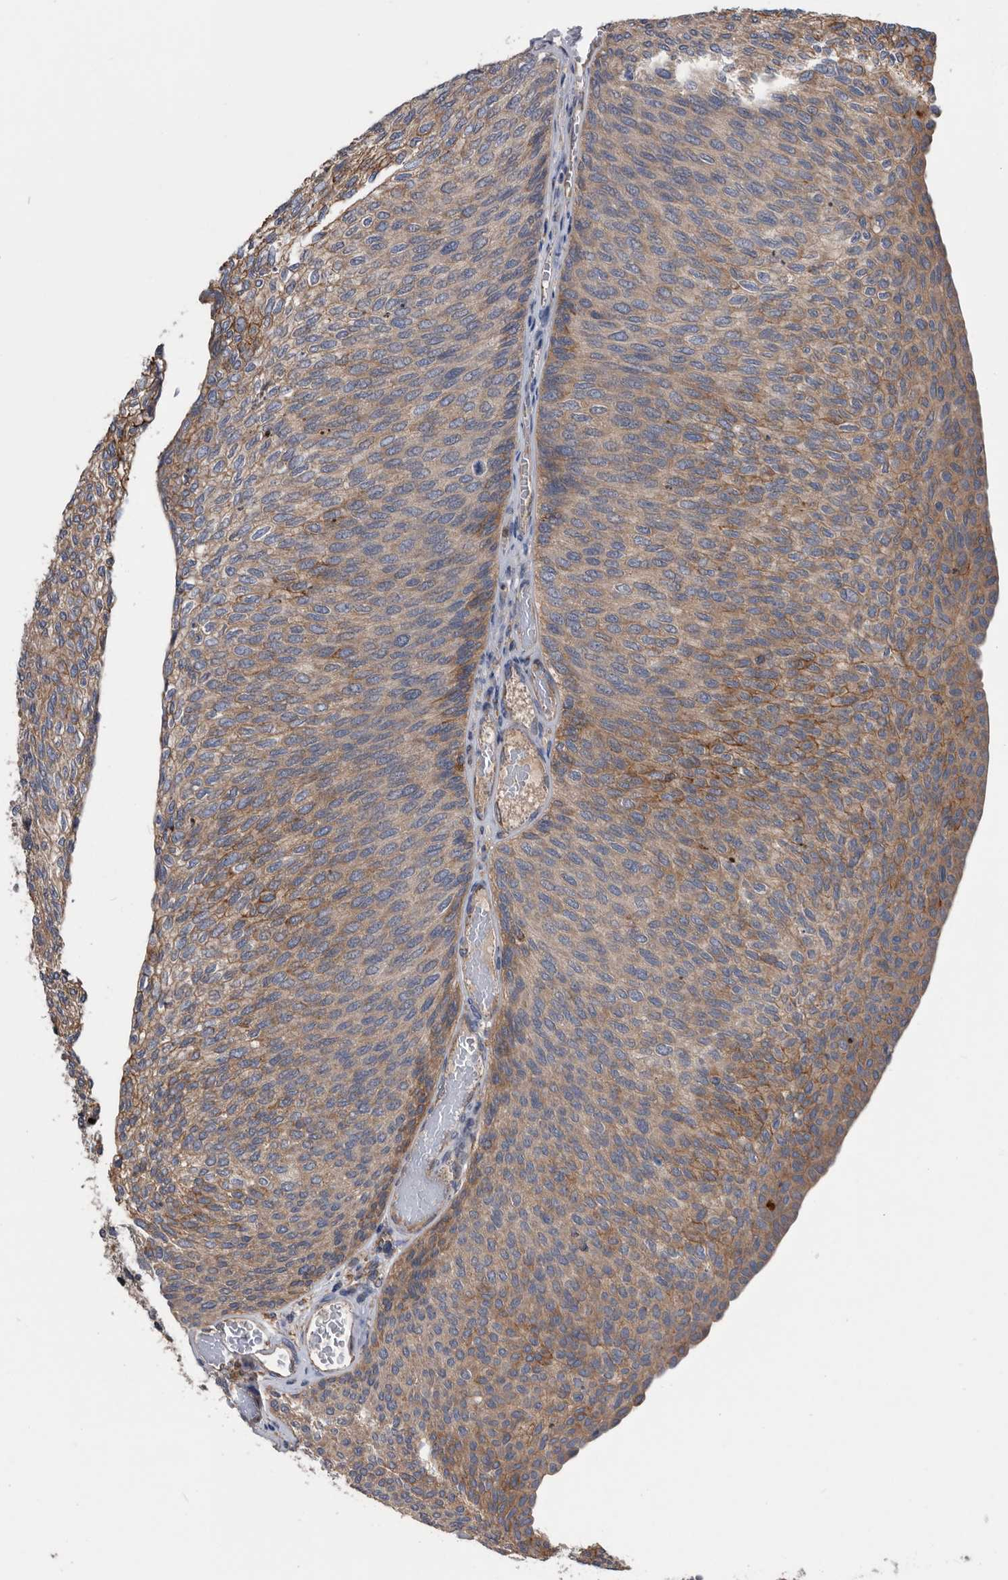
{"staining": {"intensity": "moderate", "quantity": "25%-75%", "location": "cytoplasmic/membranous"}, "tissue": "urothelial cancer", "cell_type": "Tumor cells", "image_type": "cancer", "snomed": [{"axis": "morphology", "description": "Urothelial carcinoma, Low grade"}, {"axis": "topography", "description": "Urinary bladder"}], "caption": "High-magnification brightfield microscopy of low-grade urothelial carcinoma stained with DAB (3,3'-diaminobenzidine) (brown) and counterstained with hematoxylin (blue). tumor cells exhibit moderate cytoplasmic/membranous expression is seen in about25%-75% of cells. (DAB IHC with brightfield microscopy, high magnification).", "gene": "NRBP1", "patient": {"sex": "female", "age": 79}}